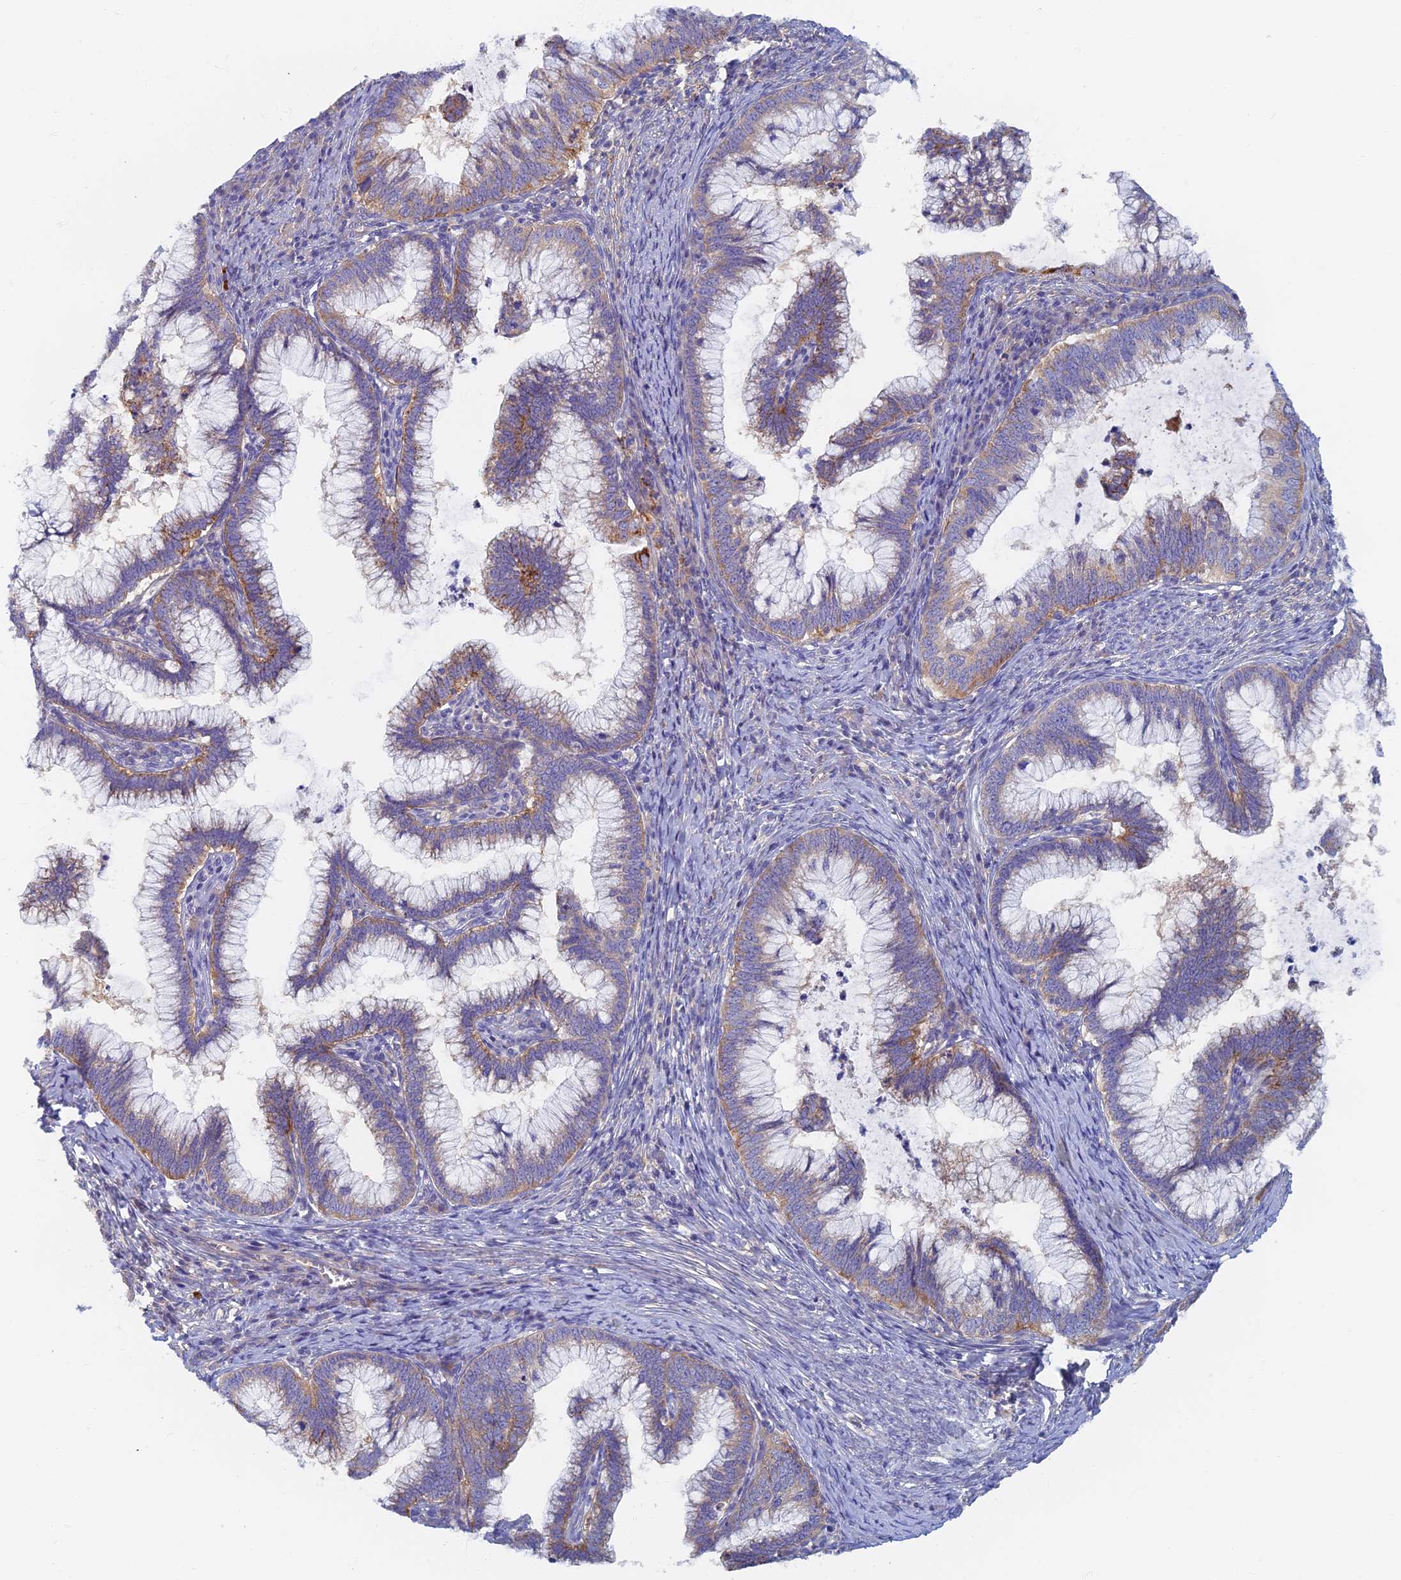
{"staining": {"intensity": "moderate", "quantity": "<25%", "location": "cytoplasmic/membranous"}, "tissue": "cervical cancer", "cell_type": "Tumor cells", "image_type": "cancer", "snomed": [{"axis": "morphology", "description": "Adenocarcinoma, NOS"}, {"axis": "topography", "description": "Cervix"}], "caption": "High-power microscopy captured an immunohistochemistry photomicrograph of cervical cancer (adenocarcinoma), revealing moderate cytoplasmic/membranous staining in about <25% of tumor cells.", "gene": "TMEM44", "patient": {"sex": "female", "age": 36}}